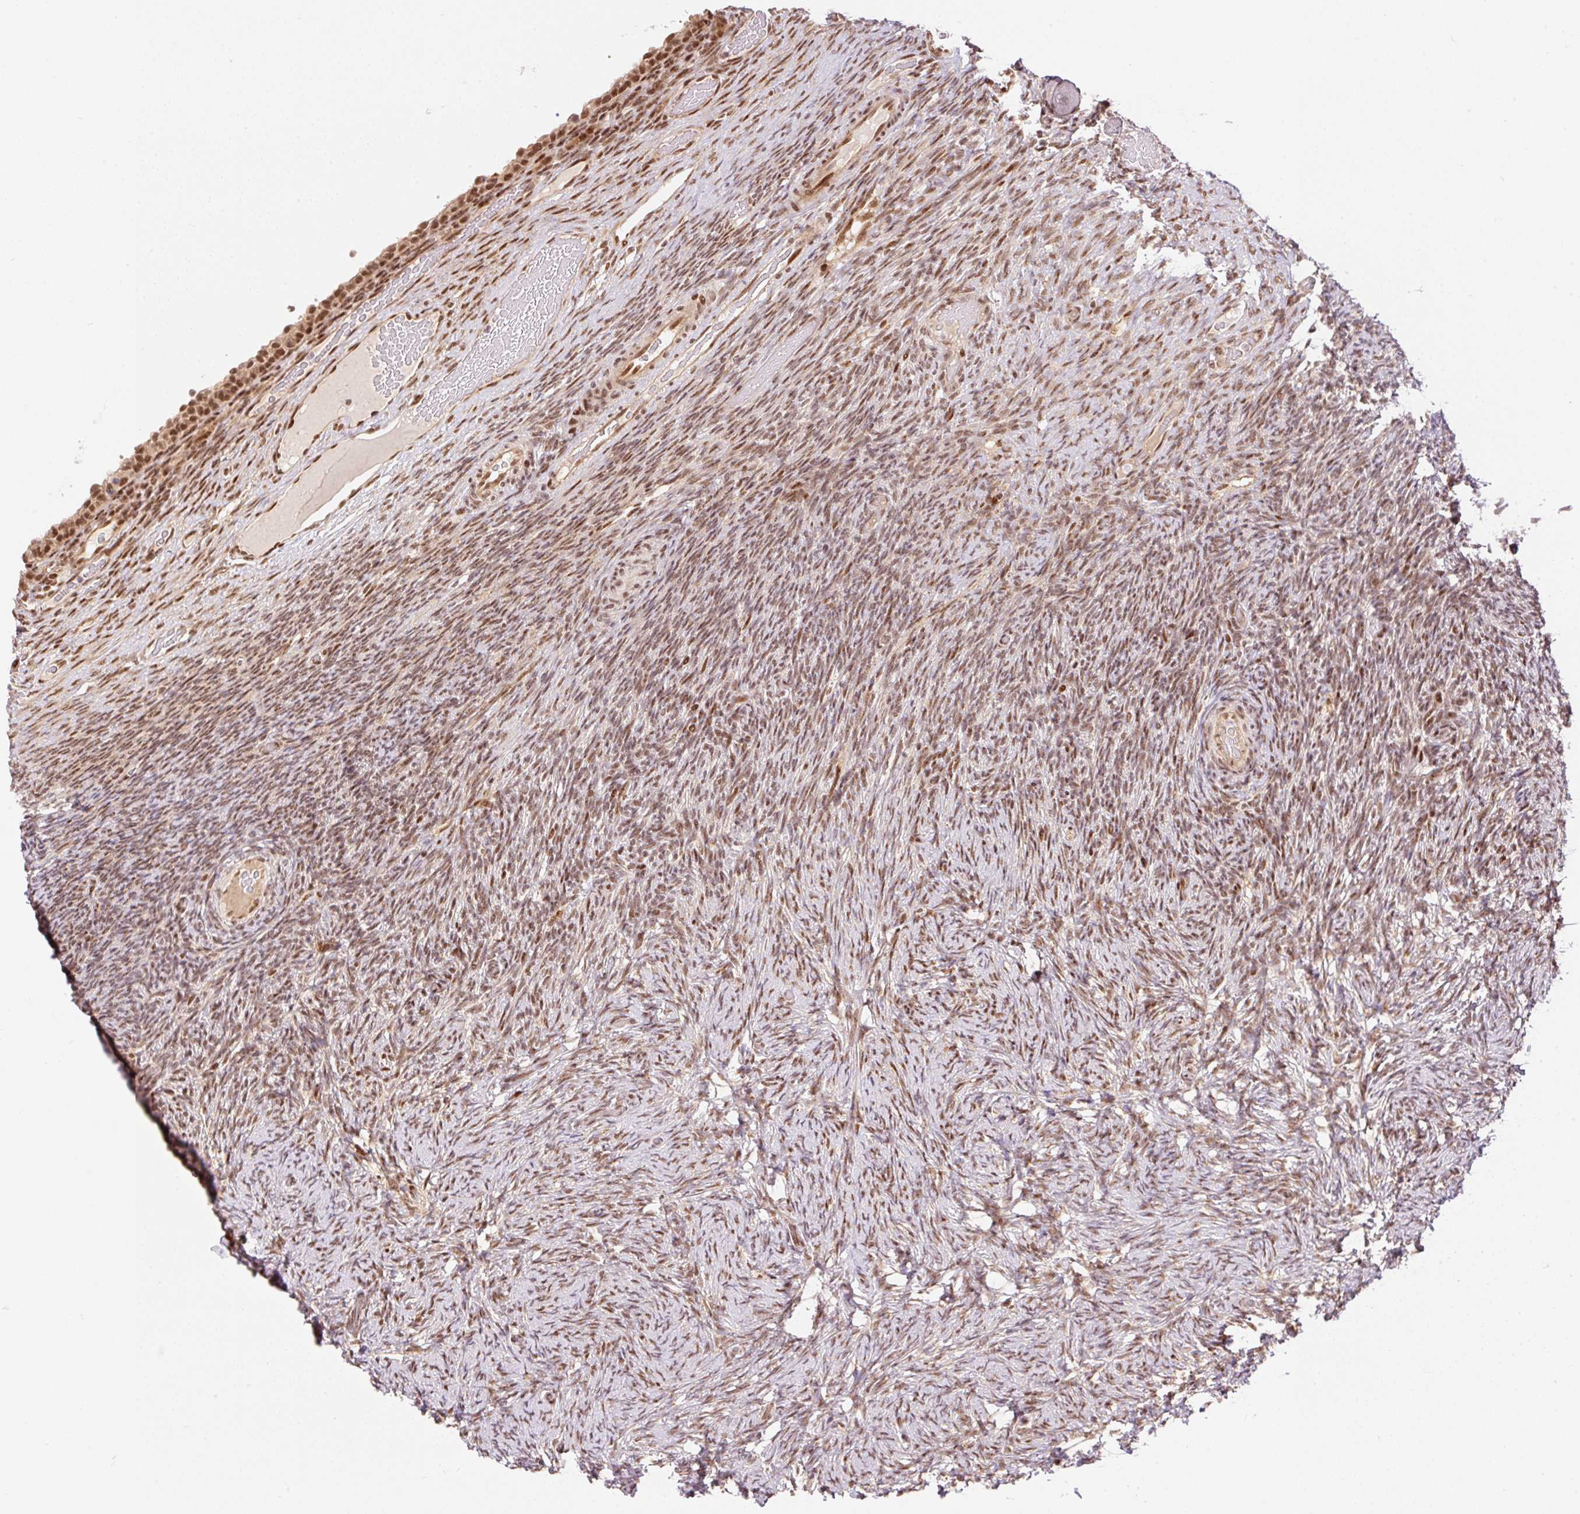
{"staining": {"intensity": "moderate", "quantity": ">75%", "location": "nuclear"}, "tissue": "ovary", "cell_type": "Ovarian stroma cells", "image_type": "normal", "snomed": [{"axis": "morphology", "description": "Normal tissue, NOS"}, {"axis": "topography", "description": "Ovary"}], "caption": "An immunohistochemistry photomicrograph of unremarkable tissue is shown. Protein staining in brown labels moderate nuclear positivity in ovary within ovarian stroma cells.", "gene": "INTS8", "patient": {"sex": "female", "age": 34}}